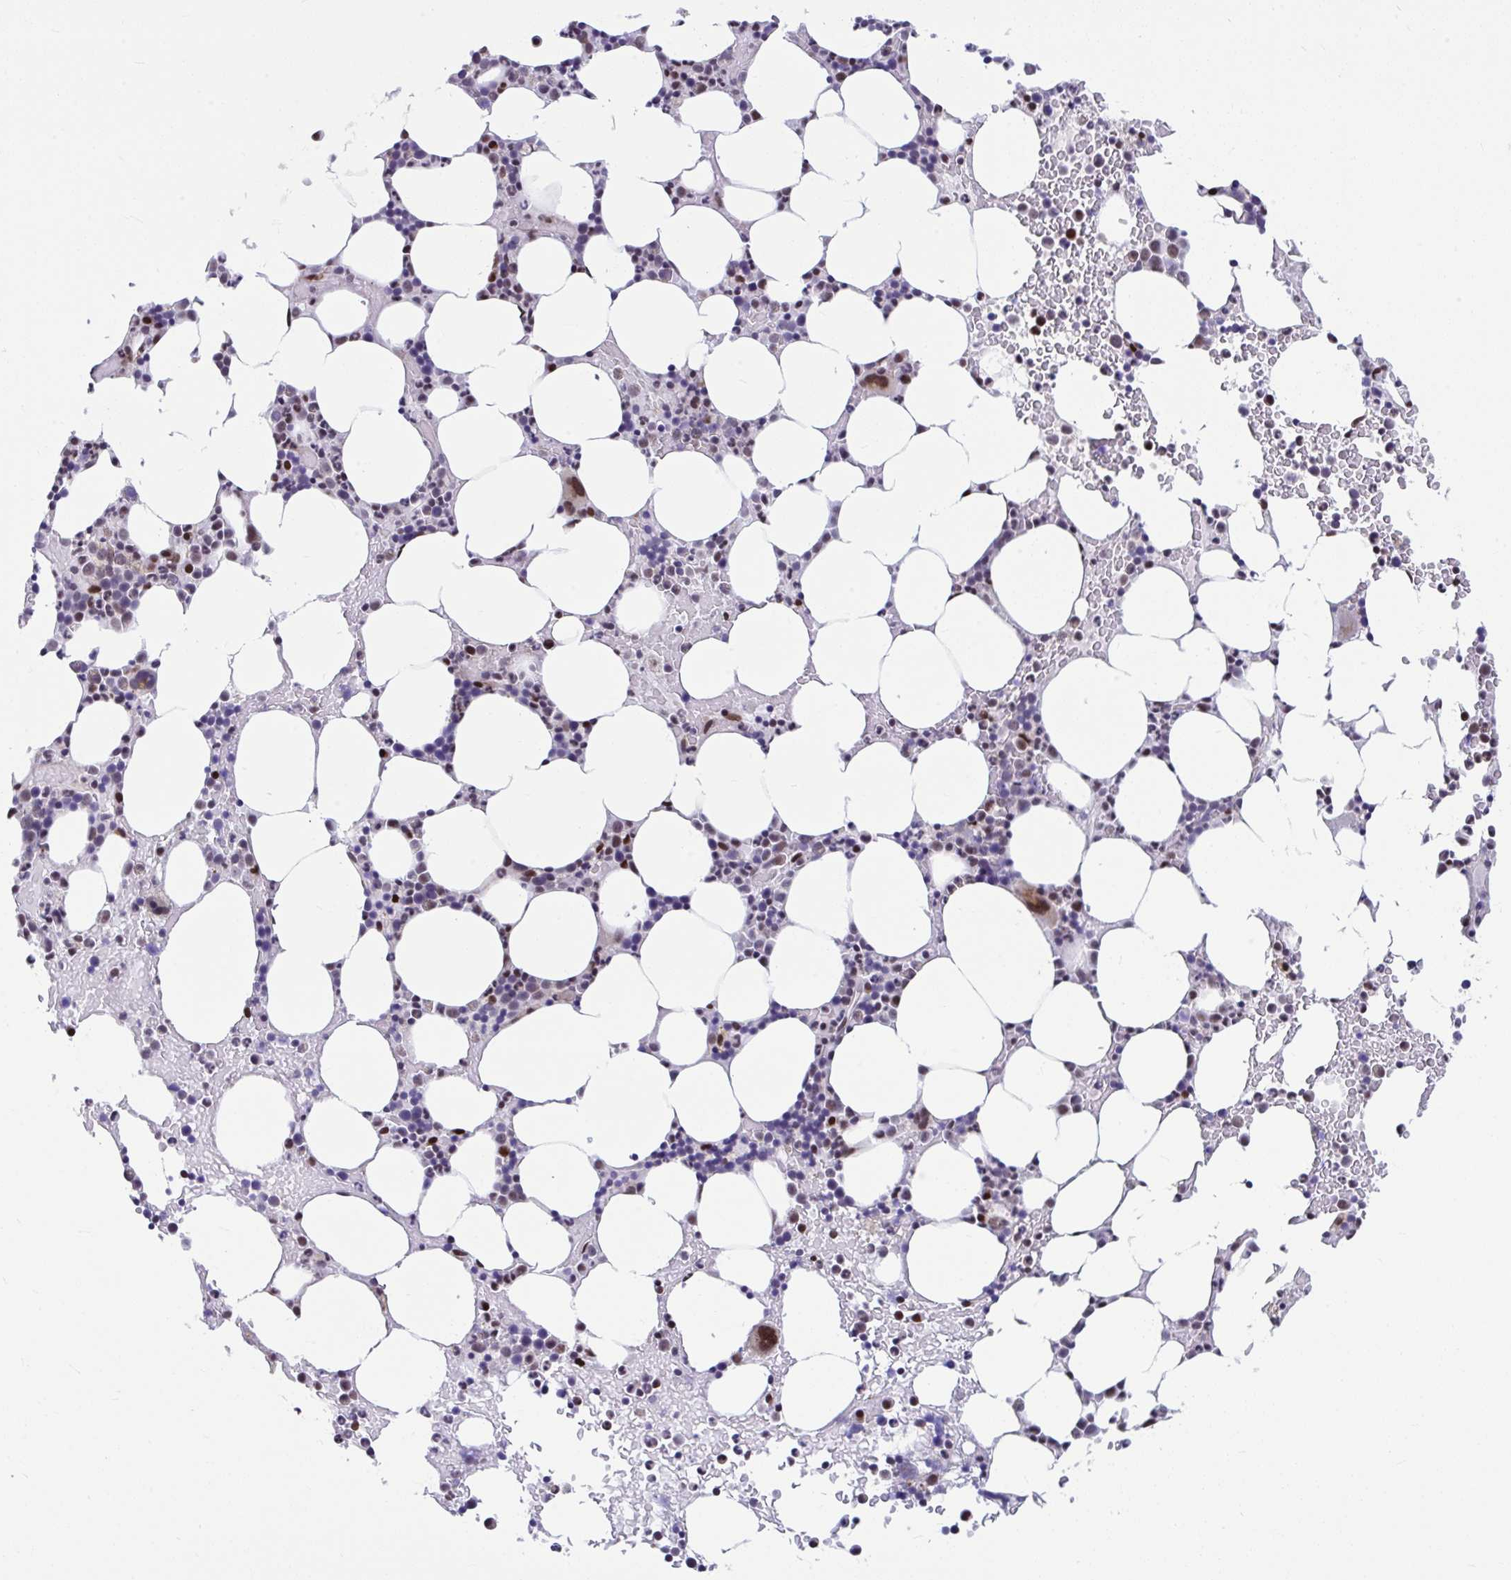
{"staining": {"intensity": "strong", "quantity": "<25%", "location": "nuclear"}, "tissue": "bone marrow", "cell_type": "Hematopoietic cells", "image_type": "normal", "snomed": [{"axis": "morphology", "description": "Normal tissue, NOS"}, {"axis": "topography", "description": "Bone marrow"}], "caption": "An IHC histopathology image of normal tissue is shown. Protein staining in brown shows strong nuclear positivity in bone marrow within hematopoietic cells. Using DAB (brown) and hematoxylin (blue) stains, captured at high magnification using brightfield microscopy.", "gene": "SLC35C2", "patient": {"sex": "female", "age": 62}}